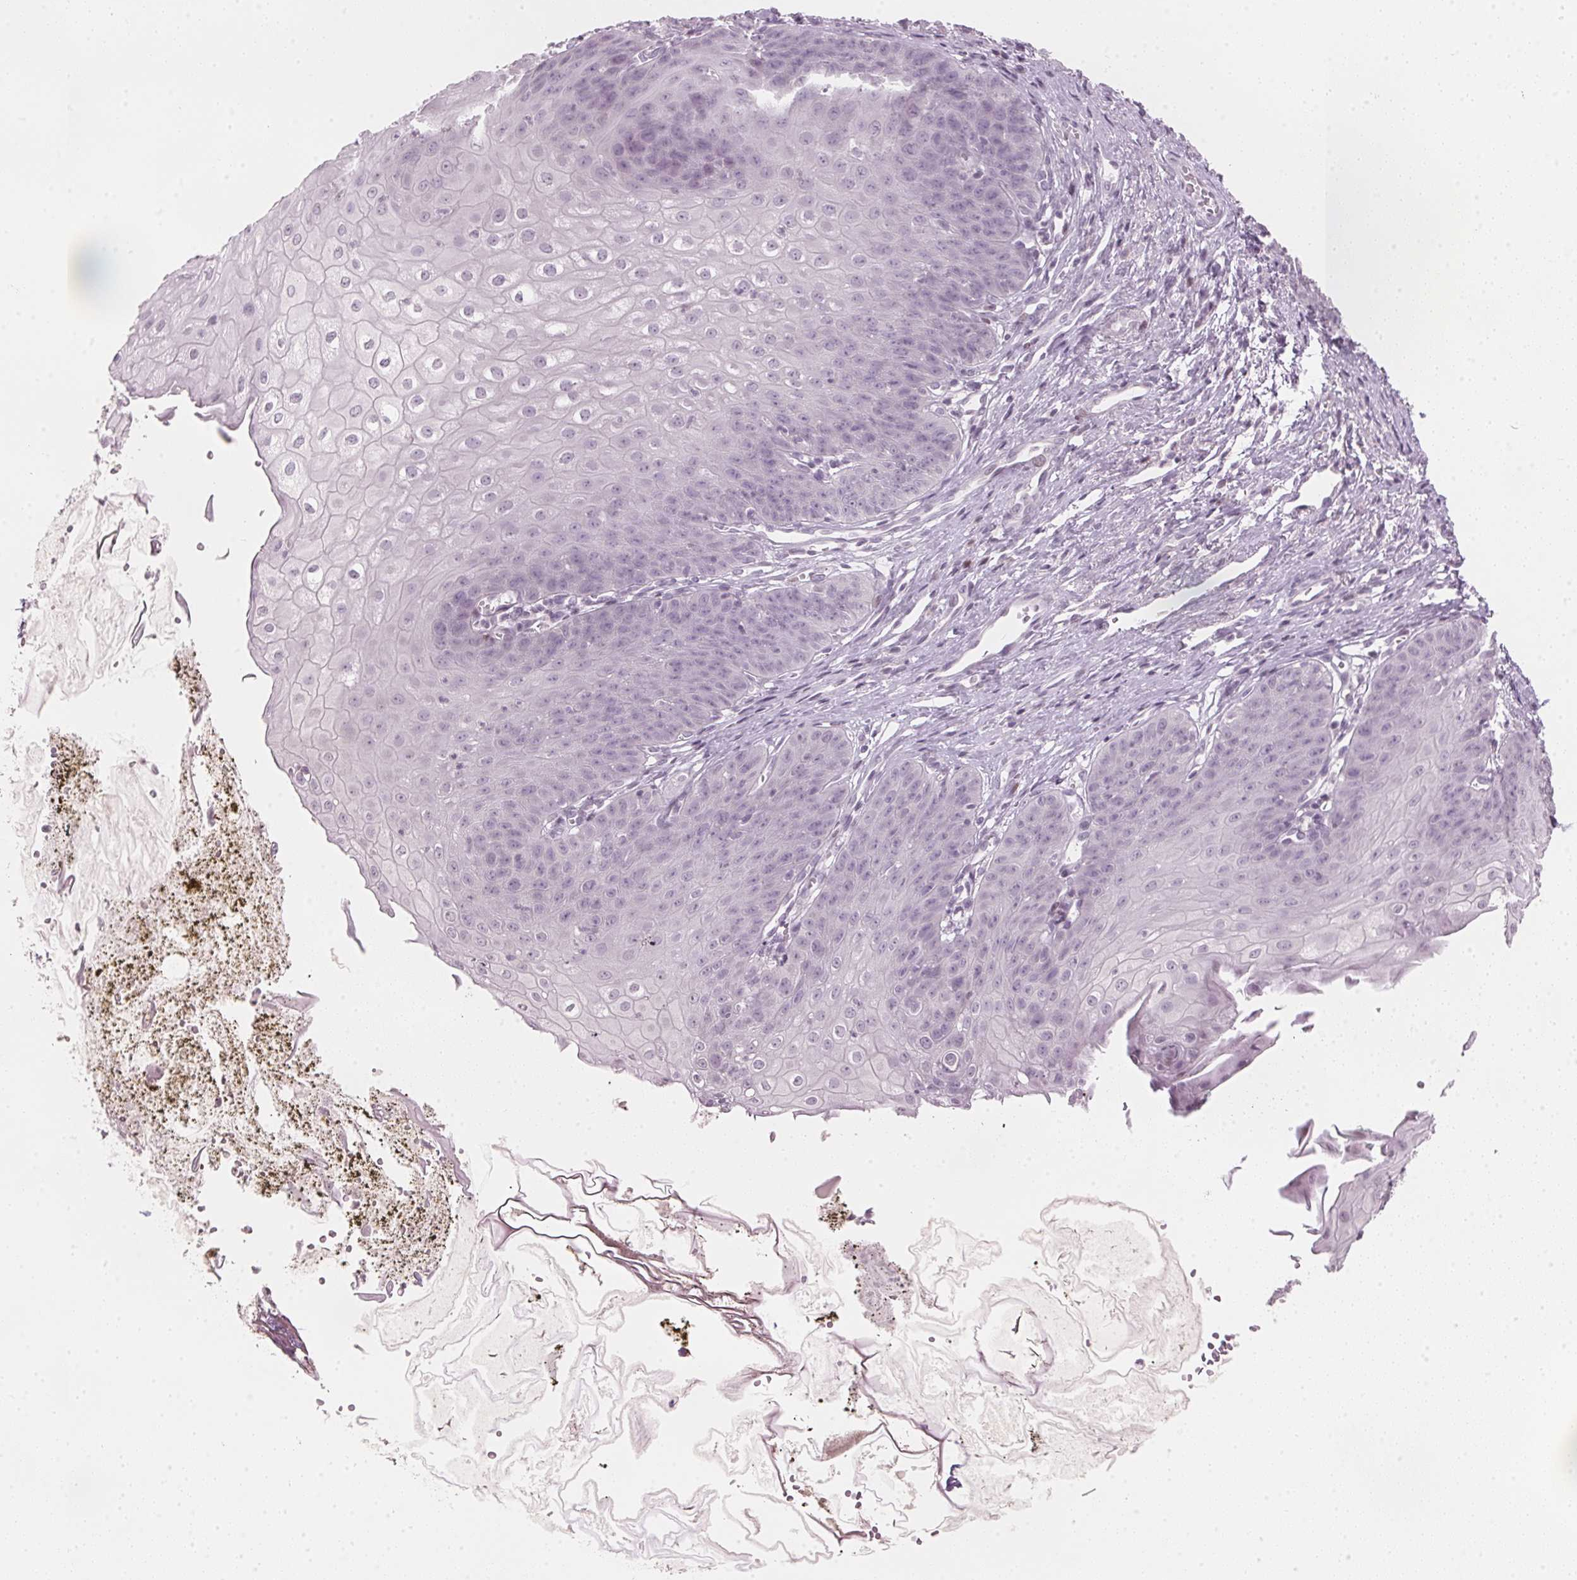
{"staining": {"intensity": "negative", "quantity": "none", "location": "none"}, "tissue": "esophagus", "cell_type": "Squamous epithelial cells", "image_type": "normal", "snomed": [{"axis": "morphology", "description": "Normal tissue, NOS"}, {"axis": "topography", "description": "Esophagus"}], "caption": "Esophagus stained for a protein using immunohistochemistry (IHC) demonstrates no expression squamous epithelial cells.", "gene": "SFRP4", "patient": {"sex": "male", "age": 71}}